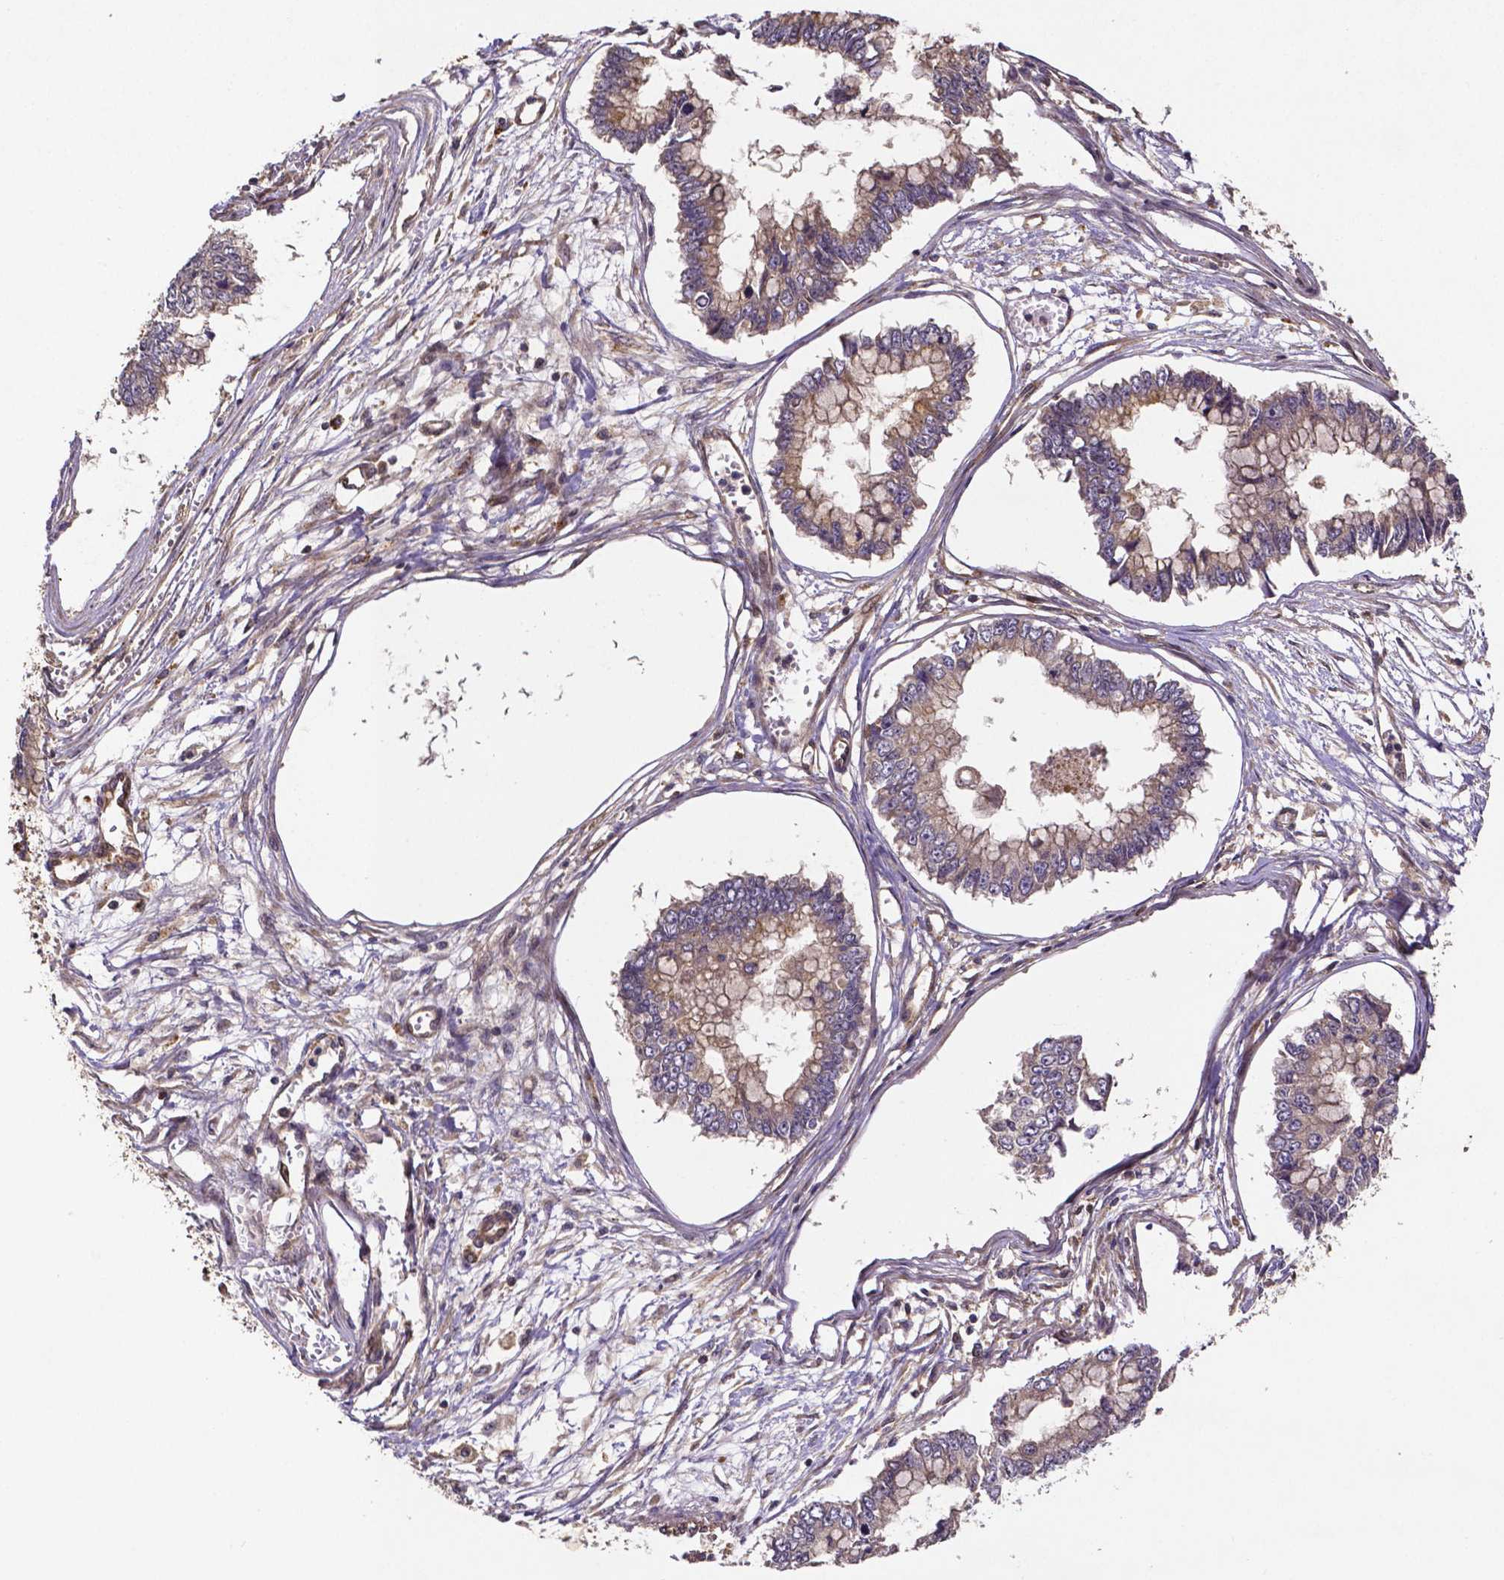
{"staining": {"intensity": "weak", "quantity": ">75%", "location": "cytoplasmic/membranous"}, "tissue": "ovarian cancer", "cell_type": "Tumor cells", "image_type": "cancer", "snomed": [{"axis": "morphology", "description": "Cystadenocarcinoma, mucinous, NOS"}, {"axis": "topography", "description": "Ovary"}], "caption": "Immunohistochemistry of human ovarian mucinous cystadenocarcinoma demonstrates low levels of weak cytoplasmic/membranous positivity in approximately >75% of tumor cells. (IHC, brightfield microscopy, high magnification).", "gene": "RNF123", "patient": {"sex": "female", "age": 72}}